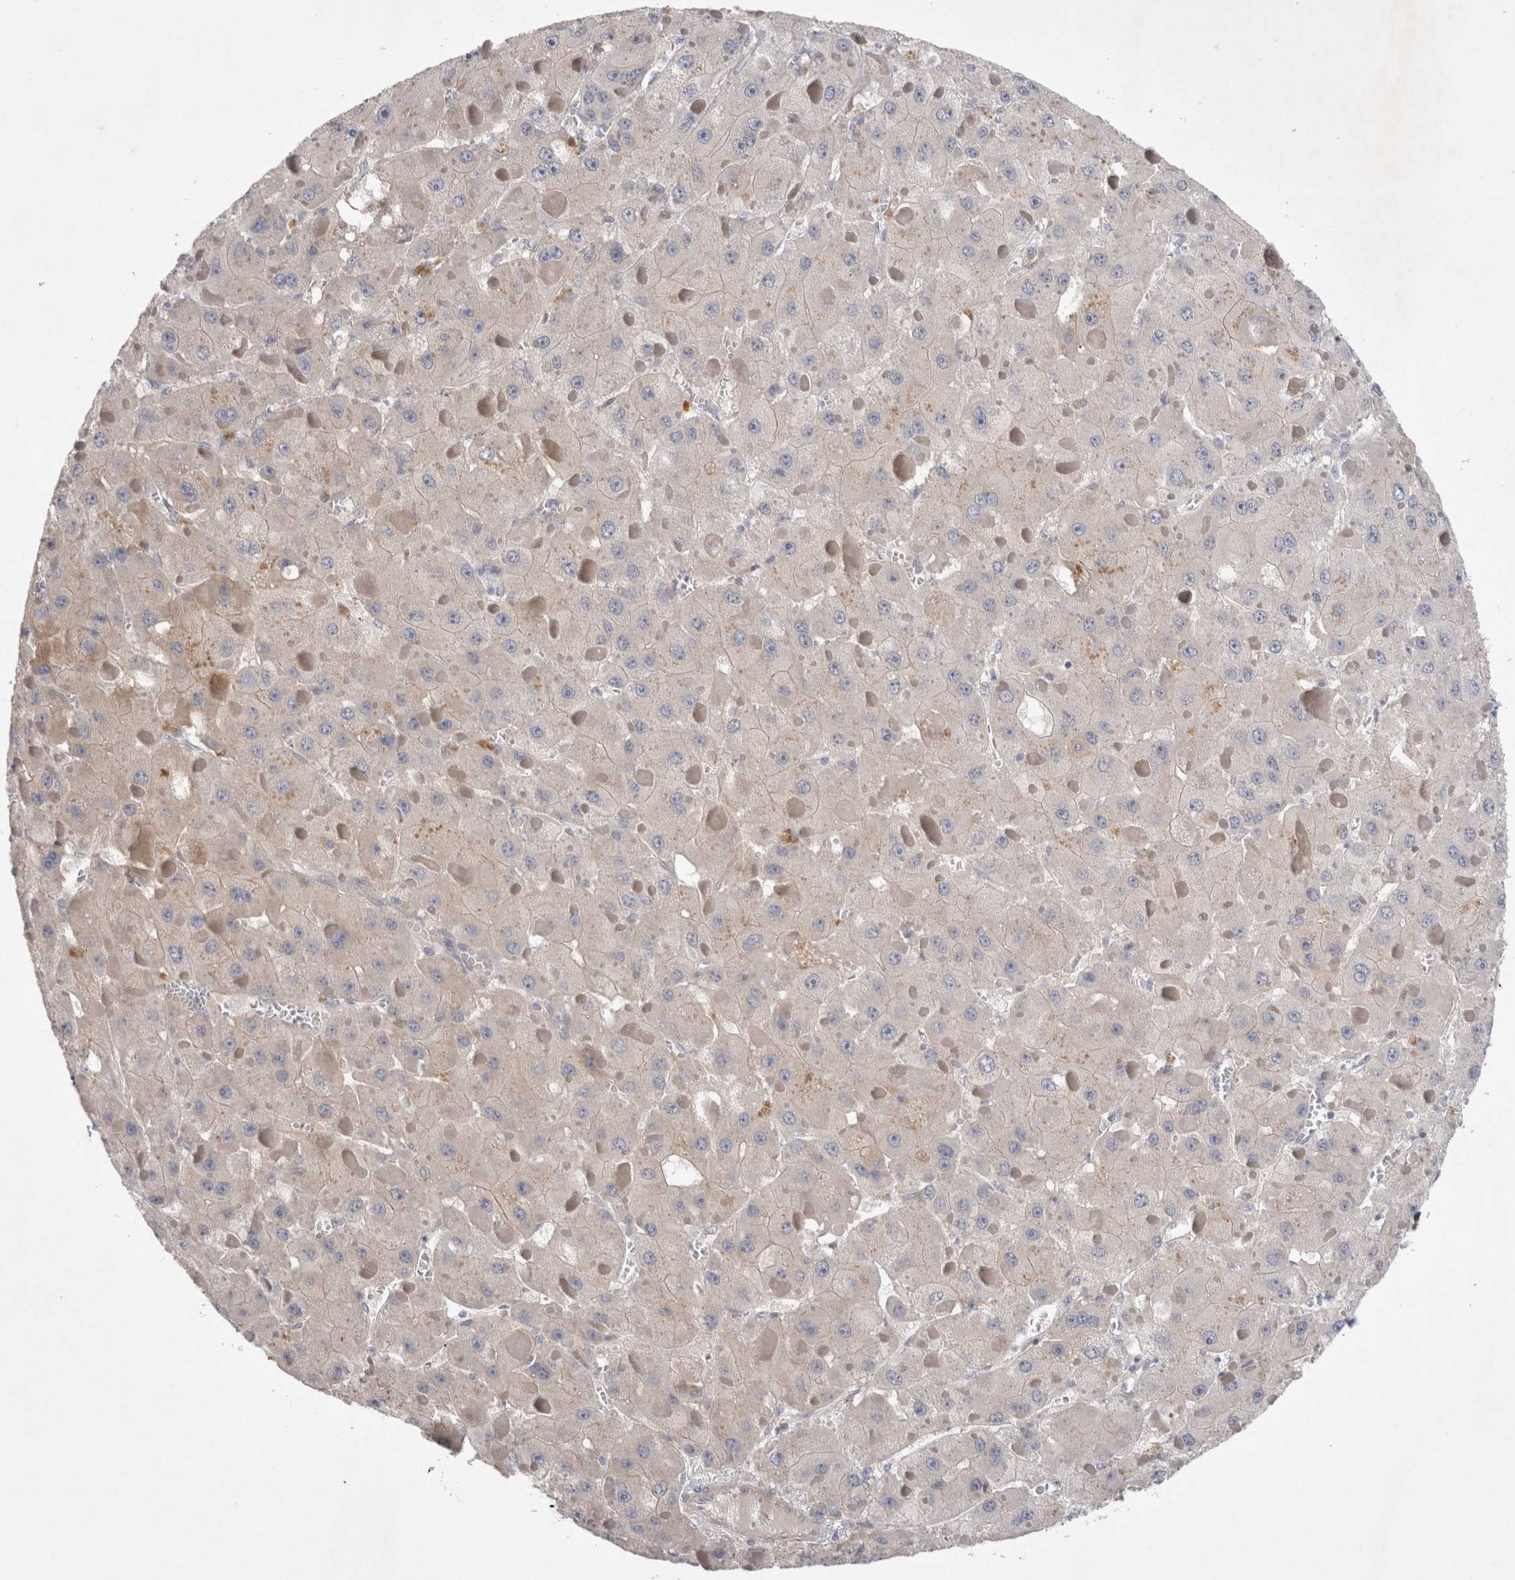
{"staining": {"intensity": "negative", "quantity": "none", "location": "none"}, "tissue": "liver cancer", "cell_type": "Tumor cells", "image_type": "cancer", "snomed": [{"axis": "morphology", "description": "Carcinoma, Hepatocellular, NOS"}, {"axis": "topography", "description": "Liver"}], "caption": "The image demonstrates no significant positivity in tumor cells of liver cancer.", "gene": "BZW2", "patient": {"sex": "female", "age": 73}}